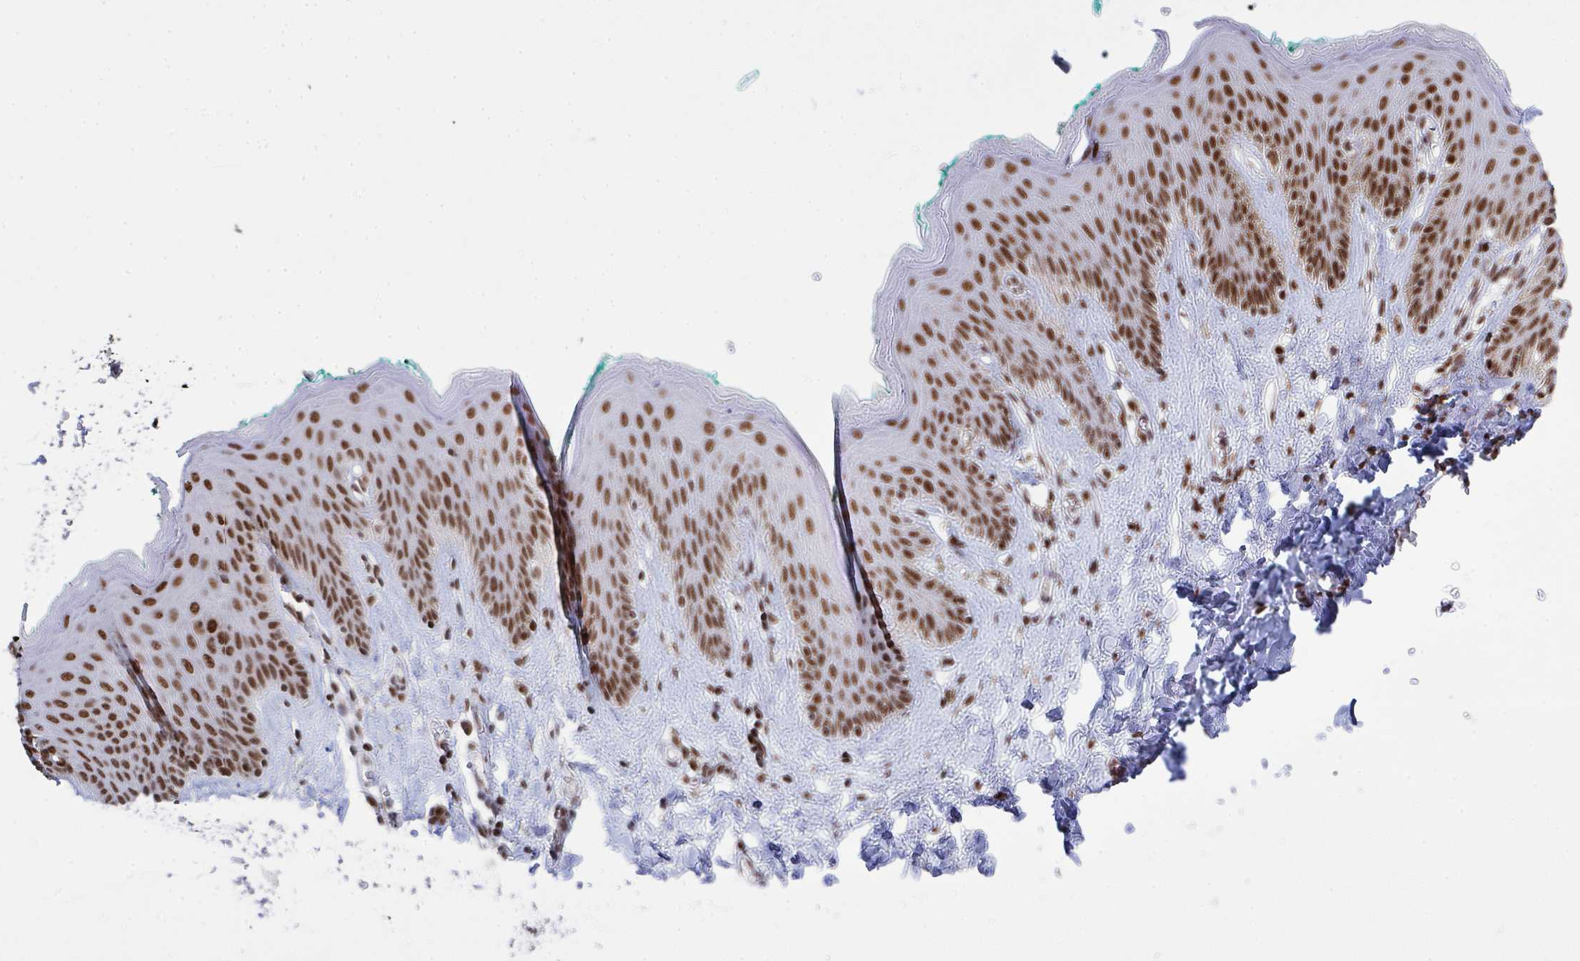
{"staining": {"intensity": "strong", "quantity": ">75%", "location": "nuclear"}, "tissue": "skin", "cell_type": "Epidermal cells", "image_type": "normal", "snomed": [{"axis": "morphology", "description": "Normal tissue, NOS"}, {"axis": "topography", "description": "Vulva"}, {"axis": "topography", "description": "Peripheral nerve tissue"}], "caption": "The immunohistochemical stain shows strong nuclear expression in epidermal cells of unremarkable skin.", "gene": "ZNF607", "patient": {"sex": "female", "age": 66}}